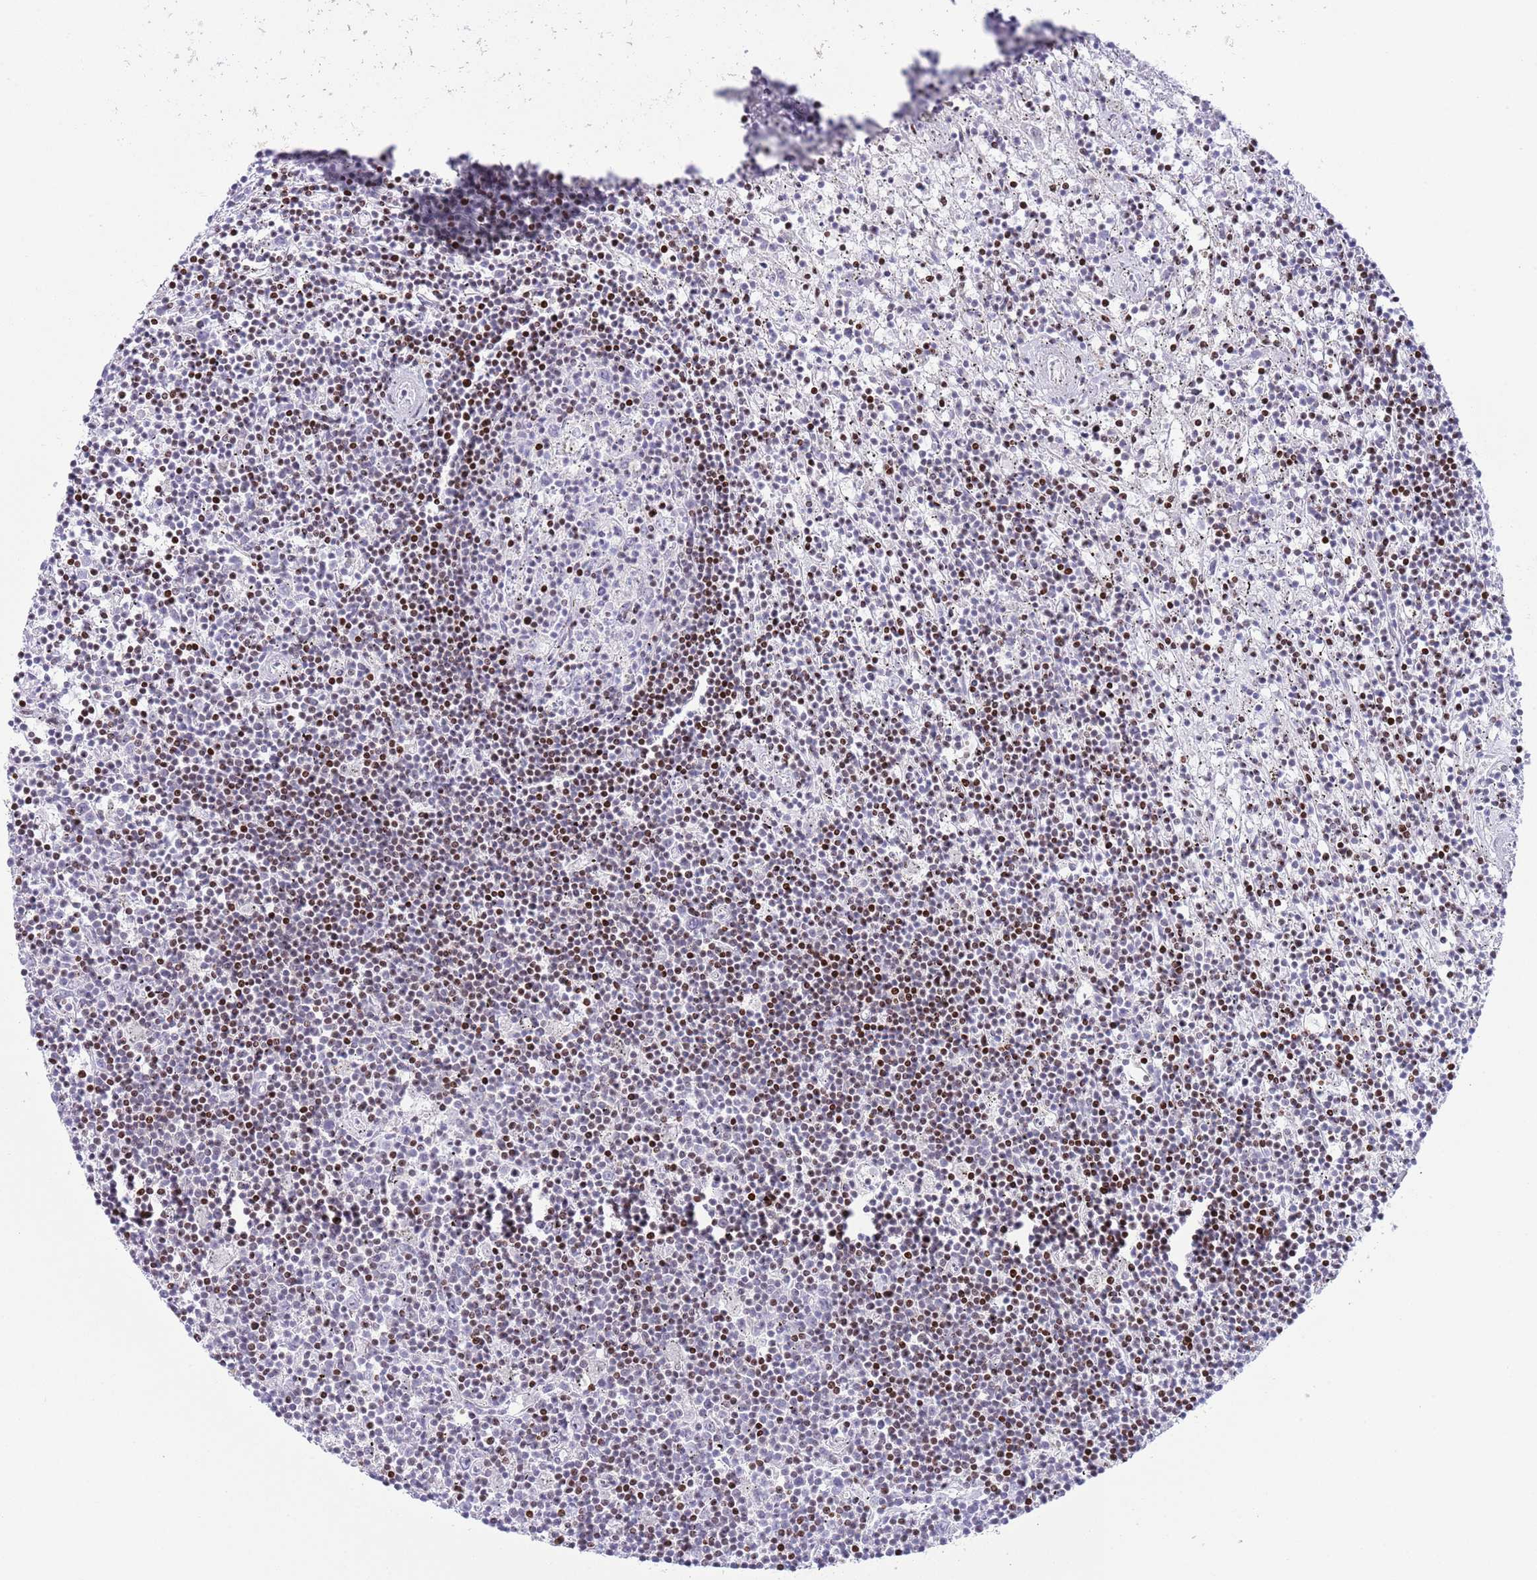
{"staining": {"intensity": "moderate", "quantity": "25%-75%", "location": "nuclear"}, "tissue": "lymphoma", "cell_type": "Tumor cells", "image_type": "cancer", "snomed": [{"axis": "morphology", "description": "Malignant lymphoma, non-Hodgkin's type, Low grade"}, {"axis": "topography", "description": "Spleen"}], "caption": "Protein expression analysis of human malignant lymphoma, non-Hodgkin's type (low-grade) reveals moderate nuclear staining in about 25%-75% of tumor cells. The staining was performed using DAB to visualize the protein expression in brown, while the nuclei were stained in blue with hematoxylin (Magnification: 20x).", "gene": "ANO8", "patient": {"sex": "male", "age": 76}}